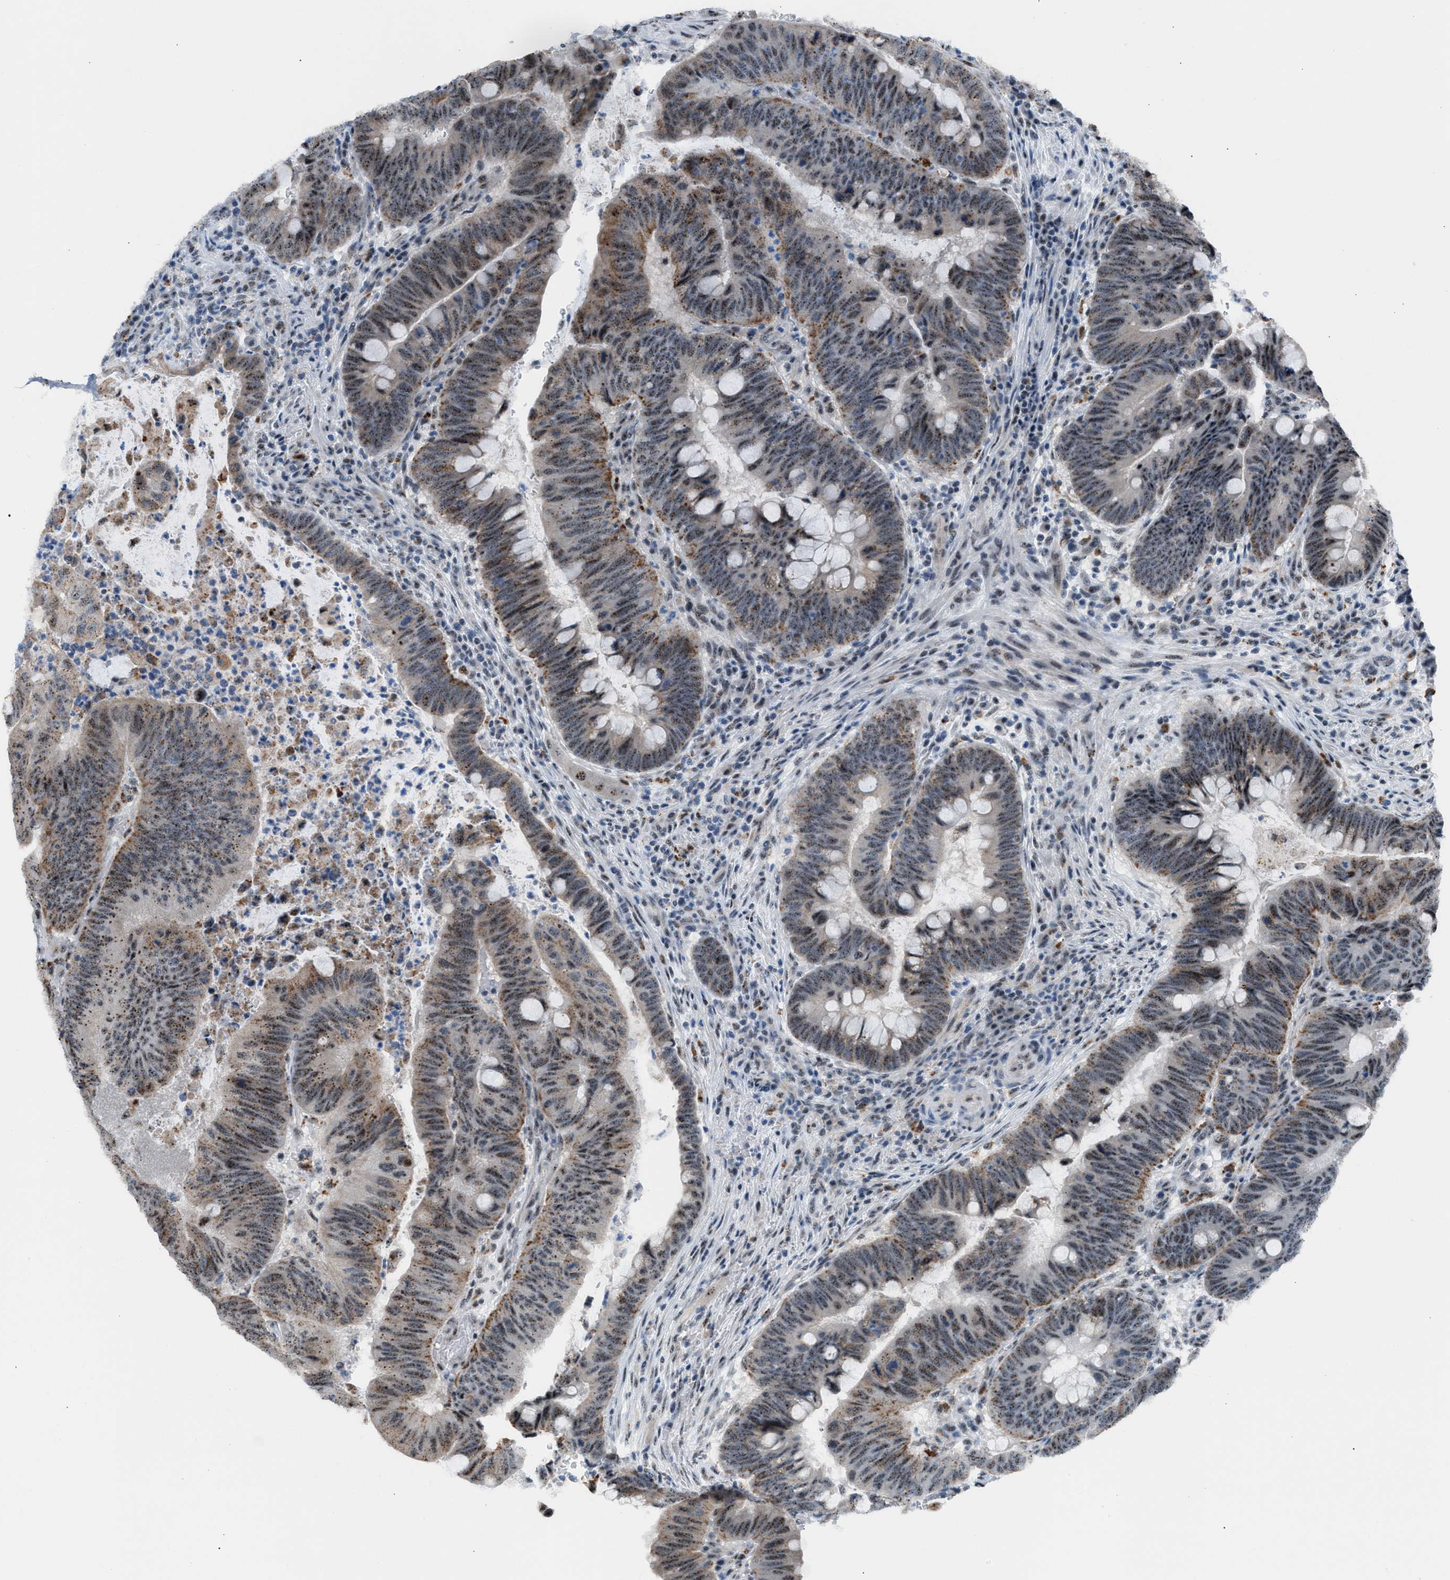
{"staining": {"intensity": "weak", "quantity": "25%-75%", "location": "cytoplasmic/membranous,nuclear"}, "tissue": "colorectal cancer", "cell_type": "Tumor cells", "image_type": "cancer", "snomed": [{"axis": "morphology", "description": "Normal tissue, NOS"}, {"axis": "morphology", "description": "Adenocarcinoma, NOS"}, {"axis": "topography", "description": "Rectum"}, {"axis": "topography", "description": "Peripheral nerve tissue"}], "caption": "Immunohistochemical staining of colorectal adenocarcinoma reveals low levels of weak cytoplasmic/membranous and nuclear protein positivity in about 25%-75% of tumor cells.", "gene": "CENPP", "patient": {"sex": "male", "age": 92}}